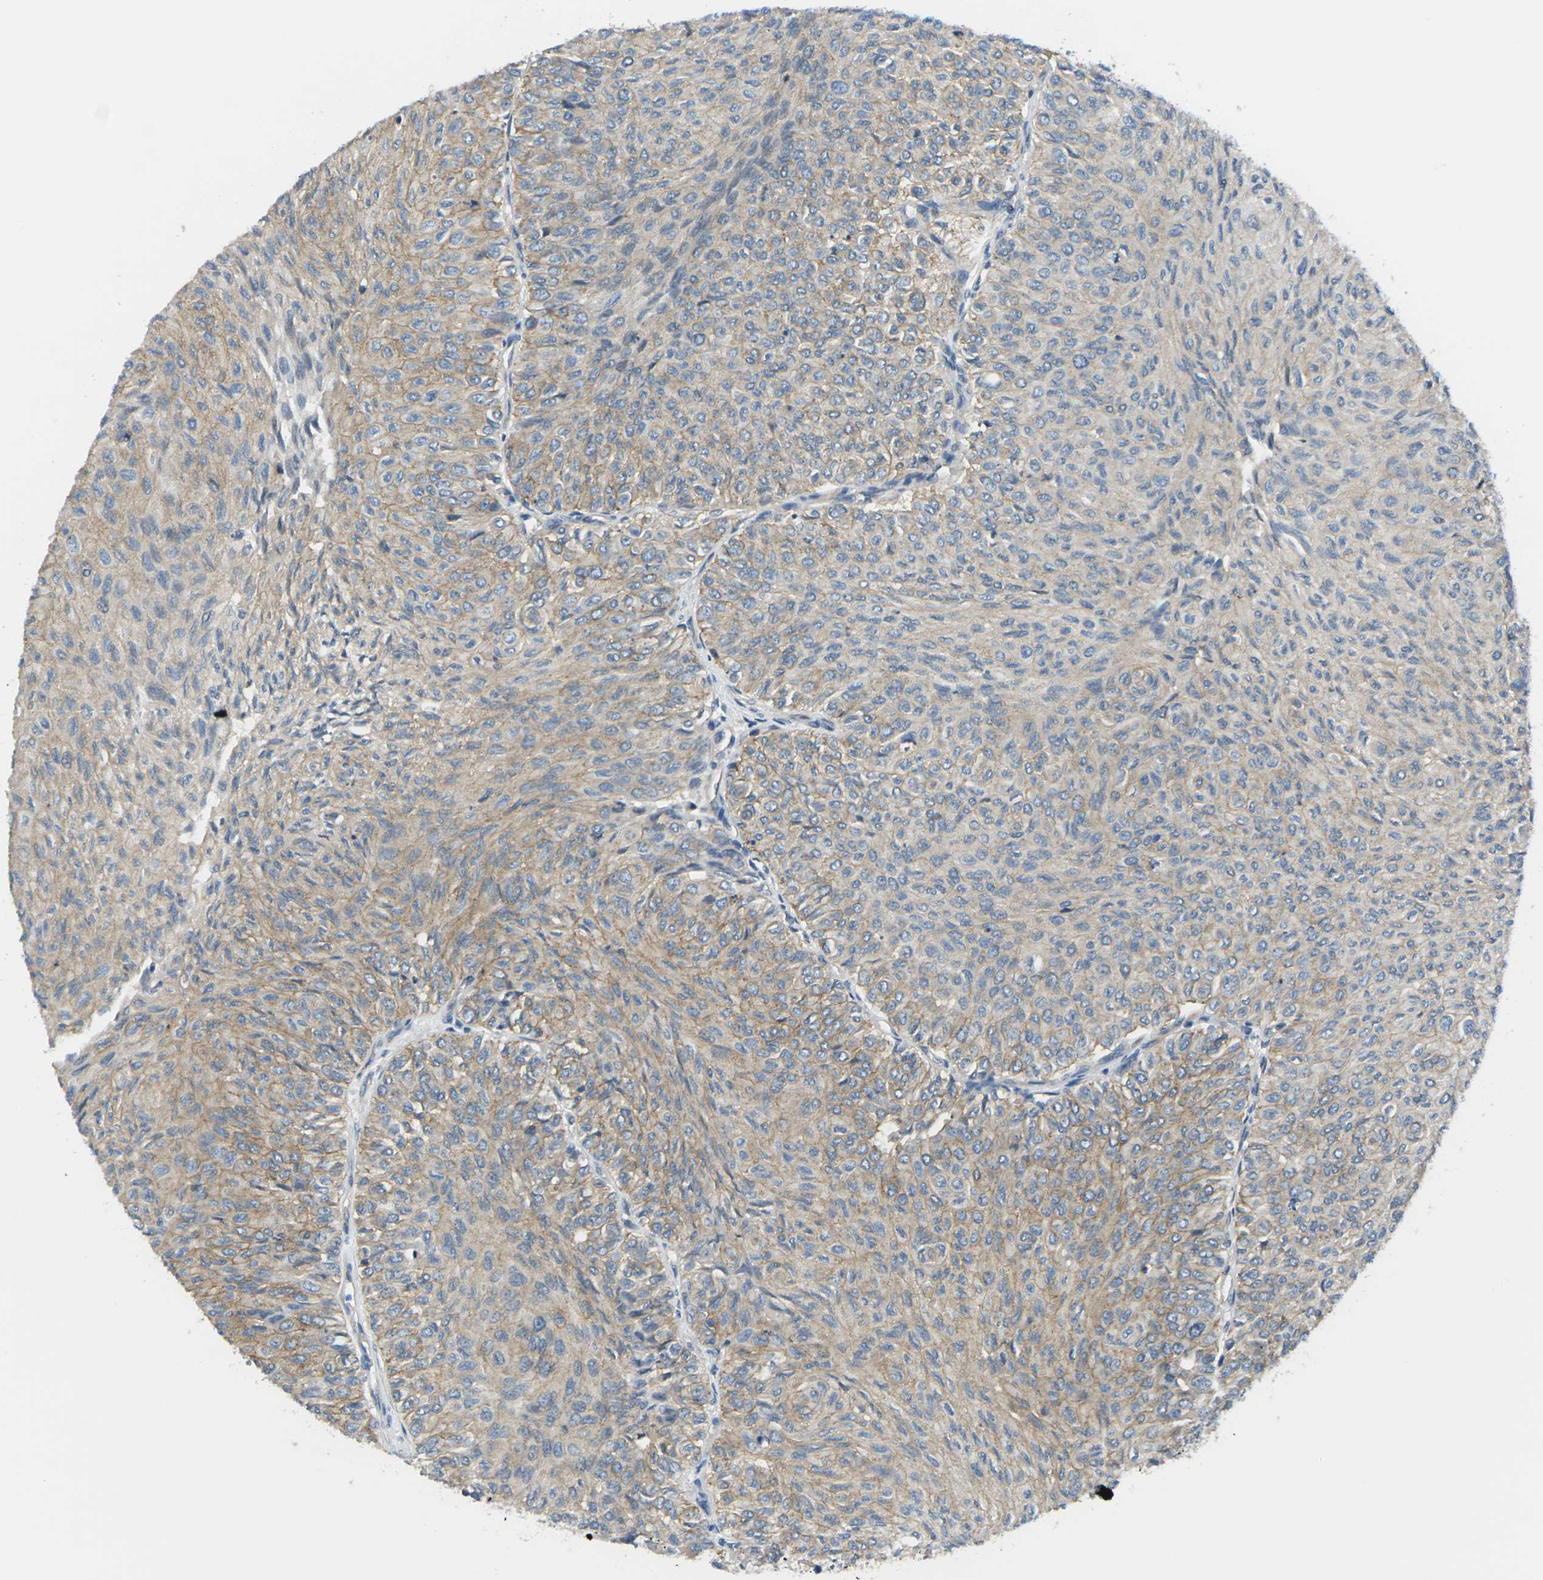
{"staining": {"intensity": "weak", "quantity": "25%-75%", "location": "cytoplasmic/membranous"}, "tissue": "urothelial cancer", "cell_type": "Tumor cells", "image_type": "cancer", "snomed": [{"axis": "morphology", "description": "Urothelial carcinoma, Low grade"}, {"axis": "topography", "description": "Urinary bladder"}], "caption": "The immunohistochemical stain shows weak cytoplasmic/membranous expression in tumor cells of urothelial cancer tissue.", "gene": "SLC13A3", "patient": {"sex": "male", "age": 78}}